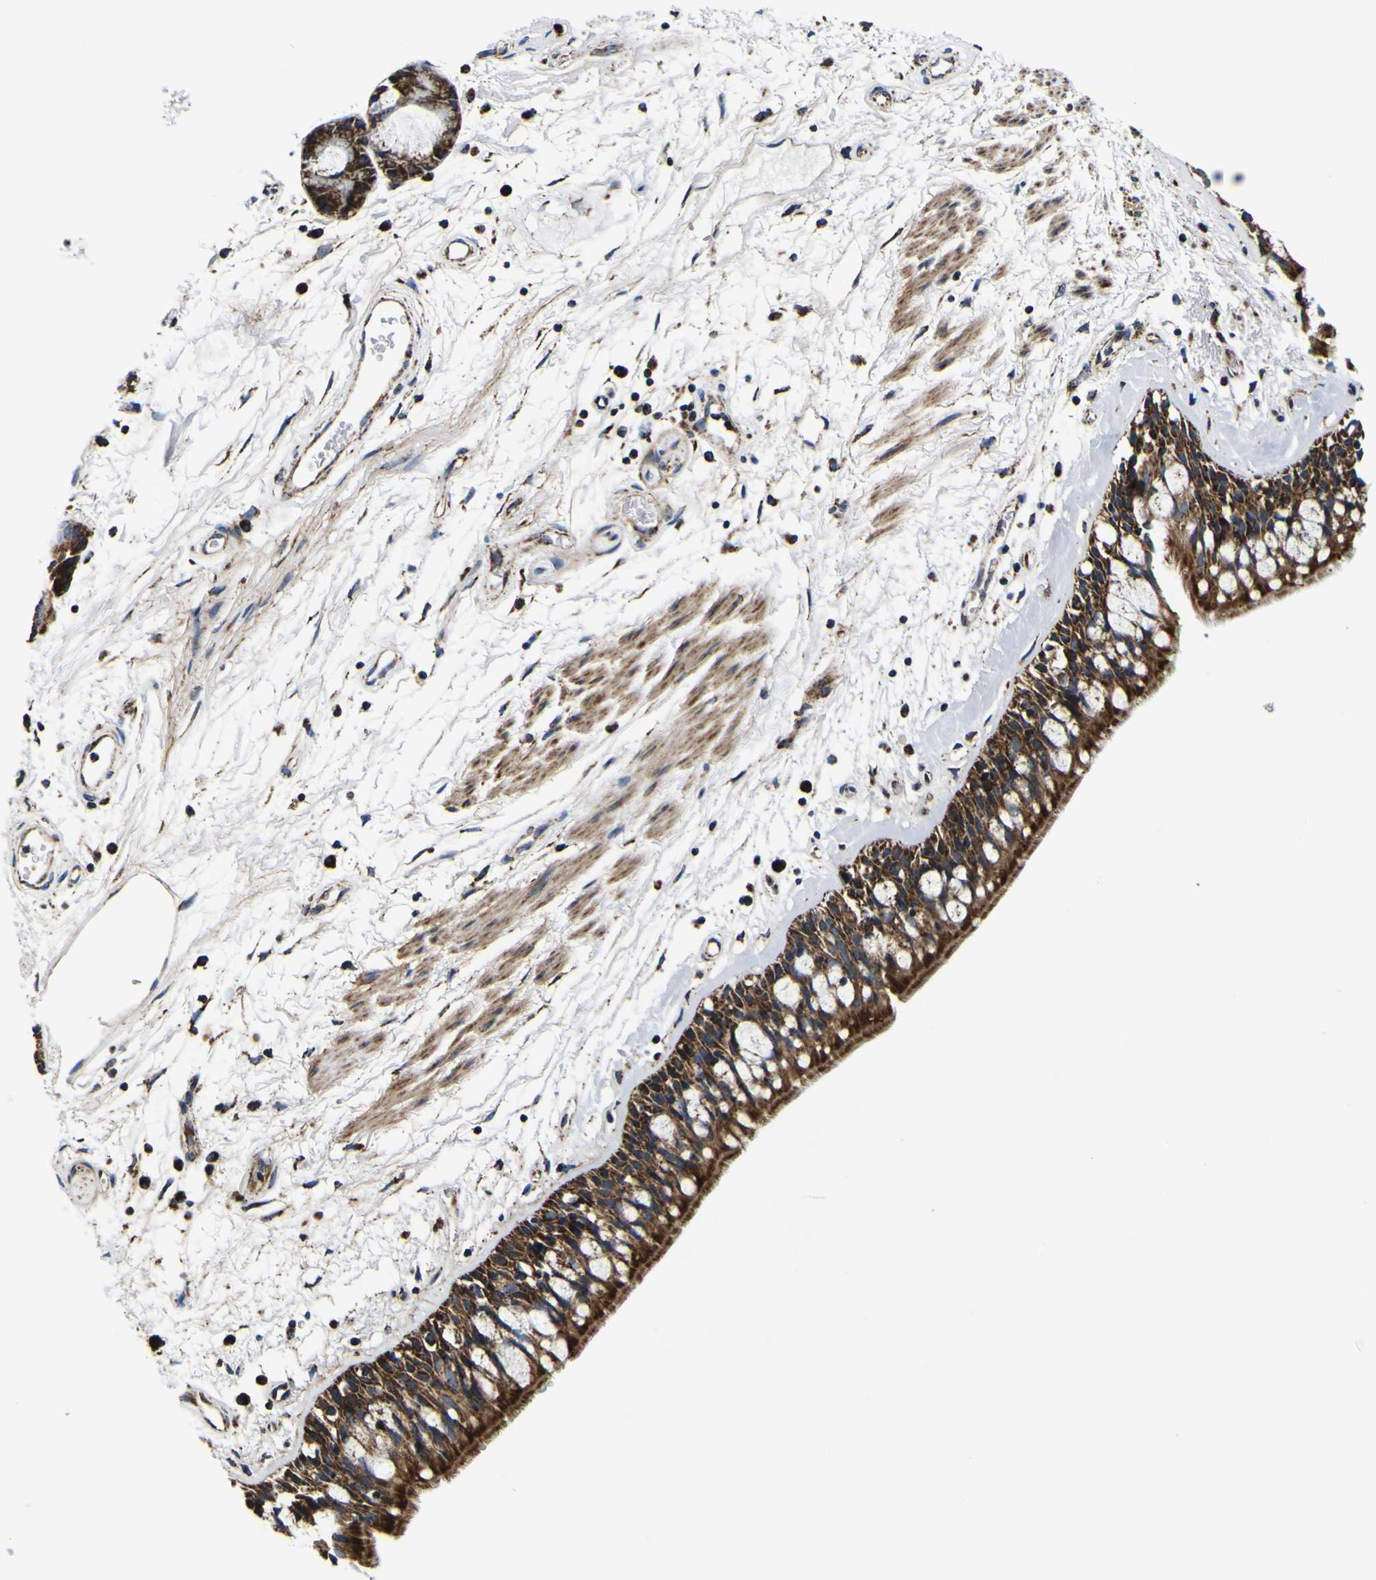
{"staining": {"intensity": "strong", "quantity": ">75%", "location": "cytoplasmic/membranous"}, "tissue": "bronchus", "cell_type": "Respiratory epithelial cells", "image_type": "normal", "snomed": [{"axis": "morphology", "description": "Normal tissue, NOS"}, {"axis": "morphology", "description": "Adenocarcinoma, NOS"}, {"axis": "topography", "description": "Bronchus"}, {"axis": "topography", "description": "Lung"}], "caption": "Respiratory epithelial cells show high levels of strong cytoplasmic/membranous positivity in about >75% of cells in benign bronchus.", "gene": "PTRH2", "patient": {"sex": "female", "age": 54}}